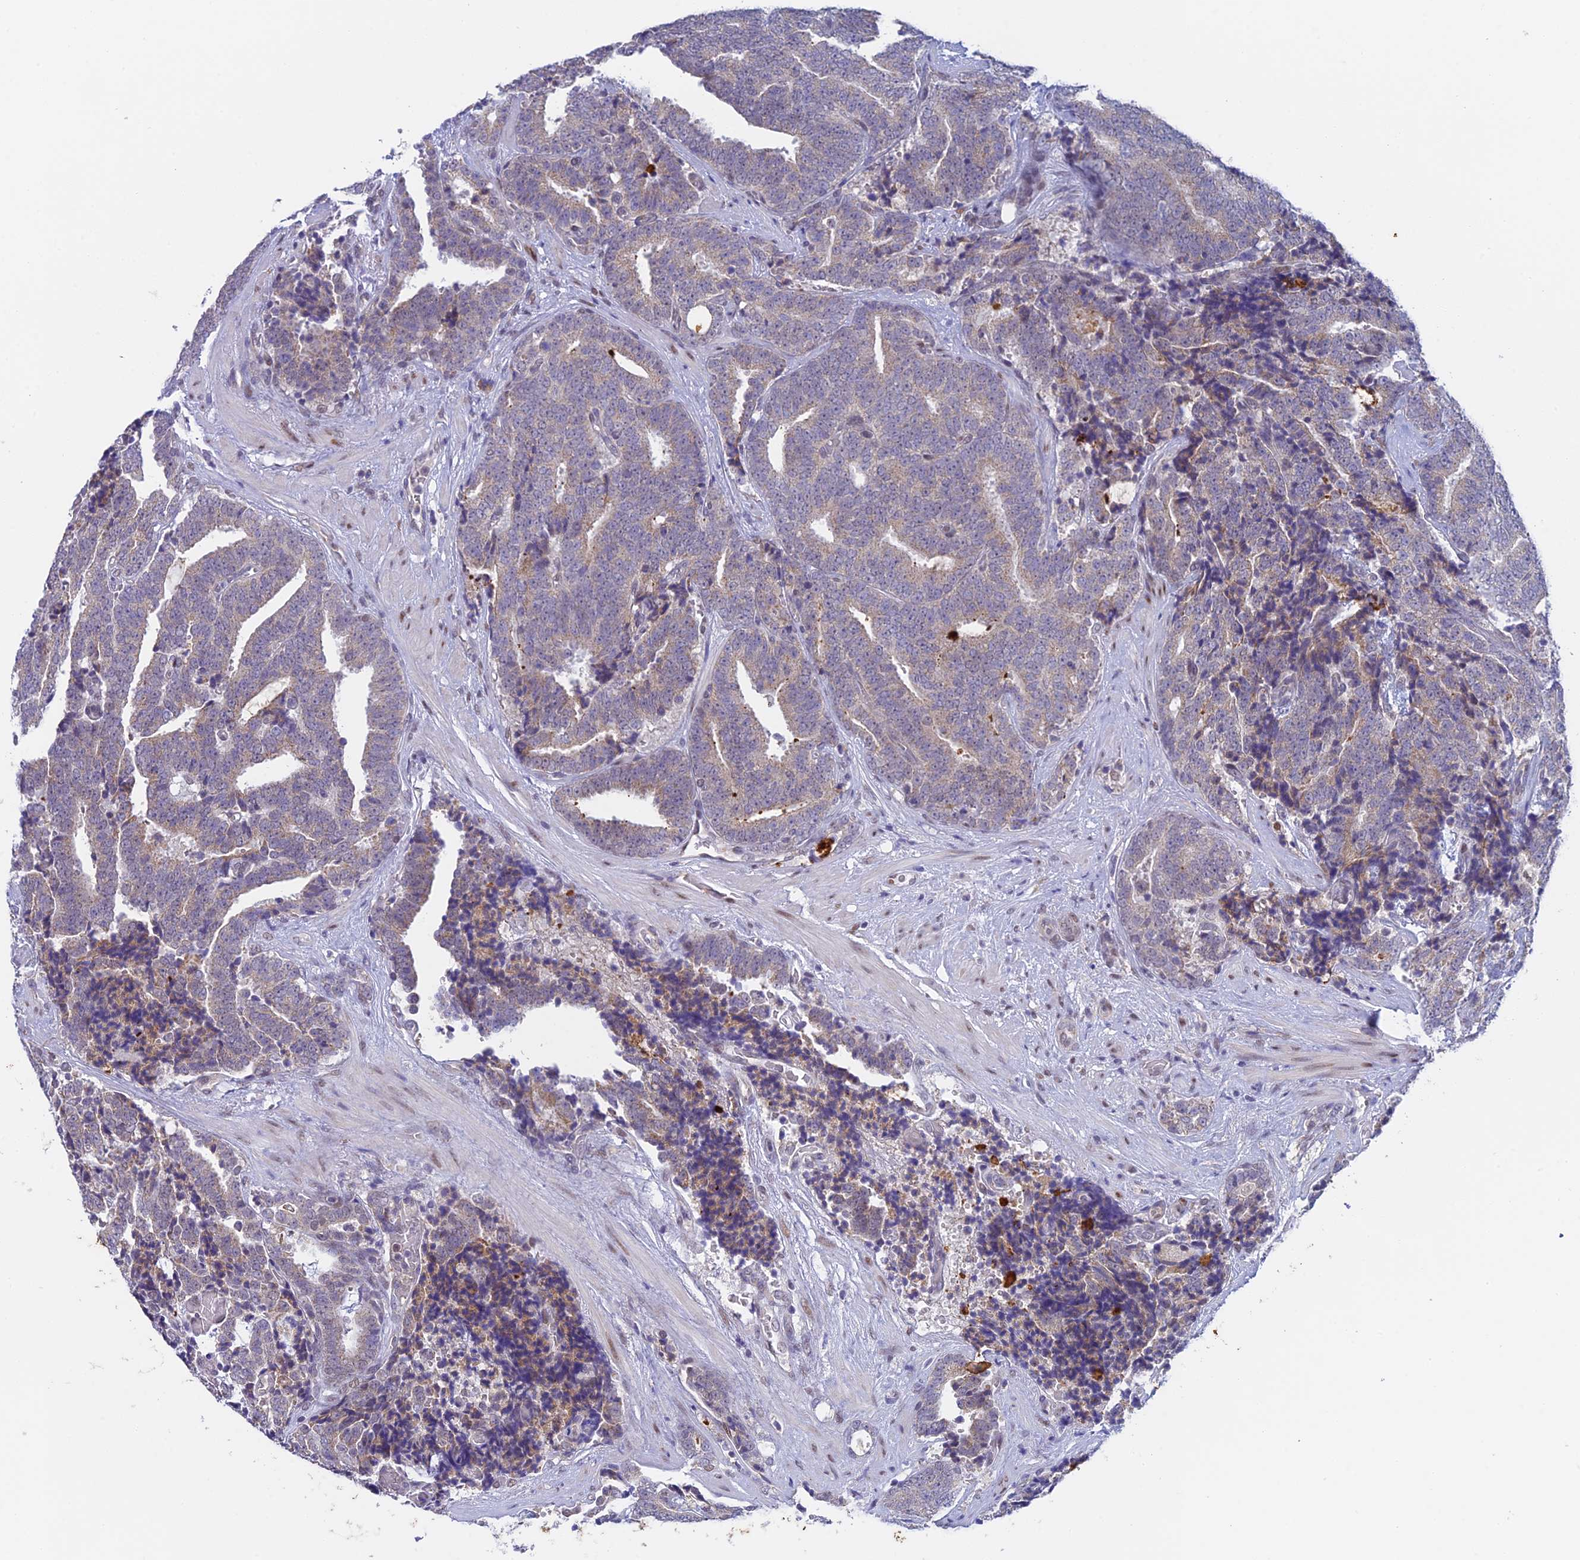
{"staining": {"intensity": "weak", "quantity": "<25%", "location": "cytoplasmic/membranous"}, "tissue": "prostate cancer", "cell_type": "Tumor cells", "image_type": "cancer", "snomed": [{"axis": "morphology", "description": "Adenocarcinoma, High grade"}, {"axis": "topography", "description": "Prostate and seminal vesicle, NOS"}], "caption": "A micrograph of adenocarcinoma (high-grade) (prostate) stained for a protein demonstrates no brown staining in tumor cells. (Brightfield microscopy of DAB (3,3'-diaminobenzidine) immunohistochemistry (IHC) at high magnification).", "gene": "MRPL17", "patient": {"sex": "male", "age": 67}}